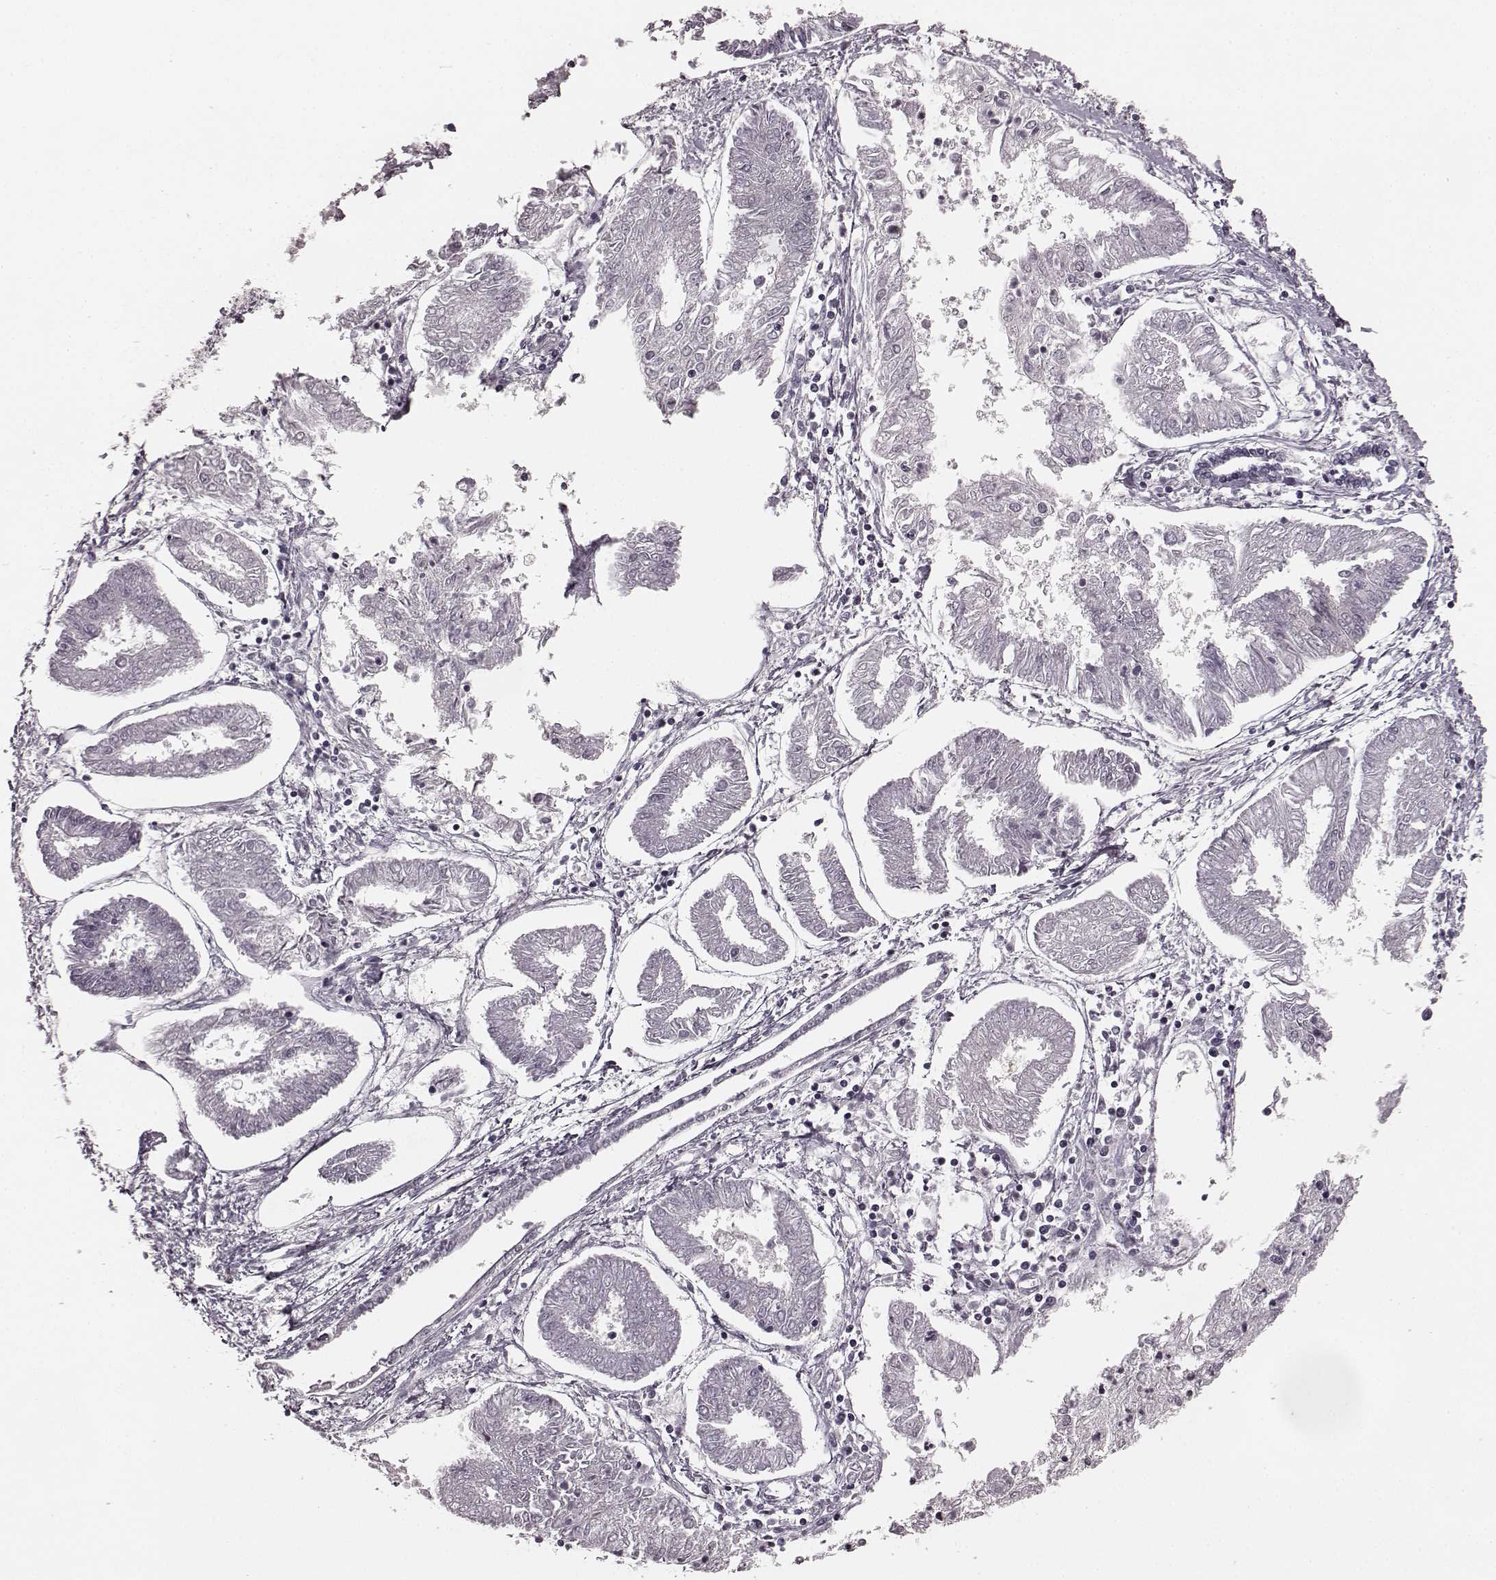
{"staining": {"intensity": "negative", "quantity": "none", "location": "none"}, "tissue": "endometrial cancer", "cell_type": "Tumor cells", "image_type": "cancer", "snomed": [{"axis": "morphology", "description": "Adenocarcinoma, NOS"}, {"axis": "topography", "description": "Endometrium"}], "caption": "The histopathology image reveals no staining of tumor cells in endometrial adenocarcinoma. (DAB (3,3'-diaminobenzidine) IHC visualized using brightfield microscopy, high magnification).", "gene": "RIT2", "patient": {"sex": "female", "age": 68}}